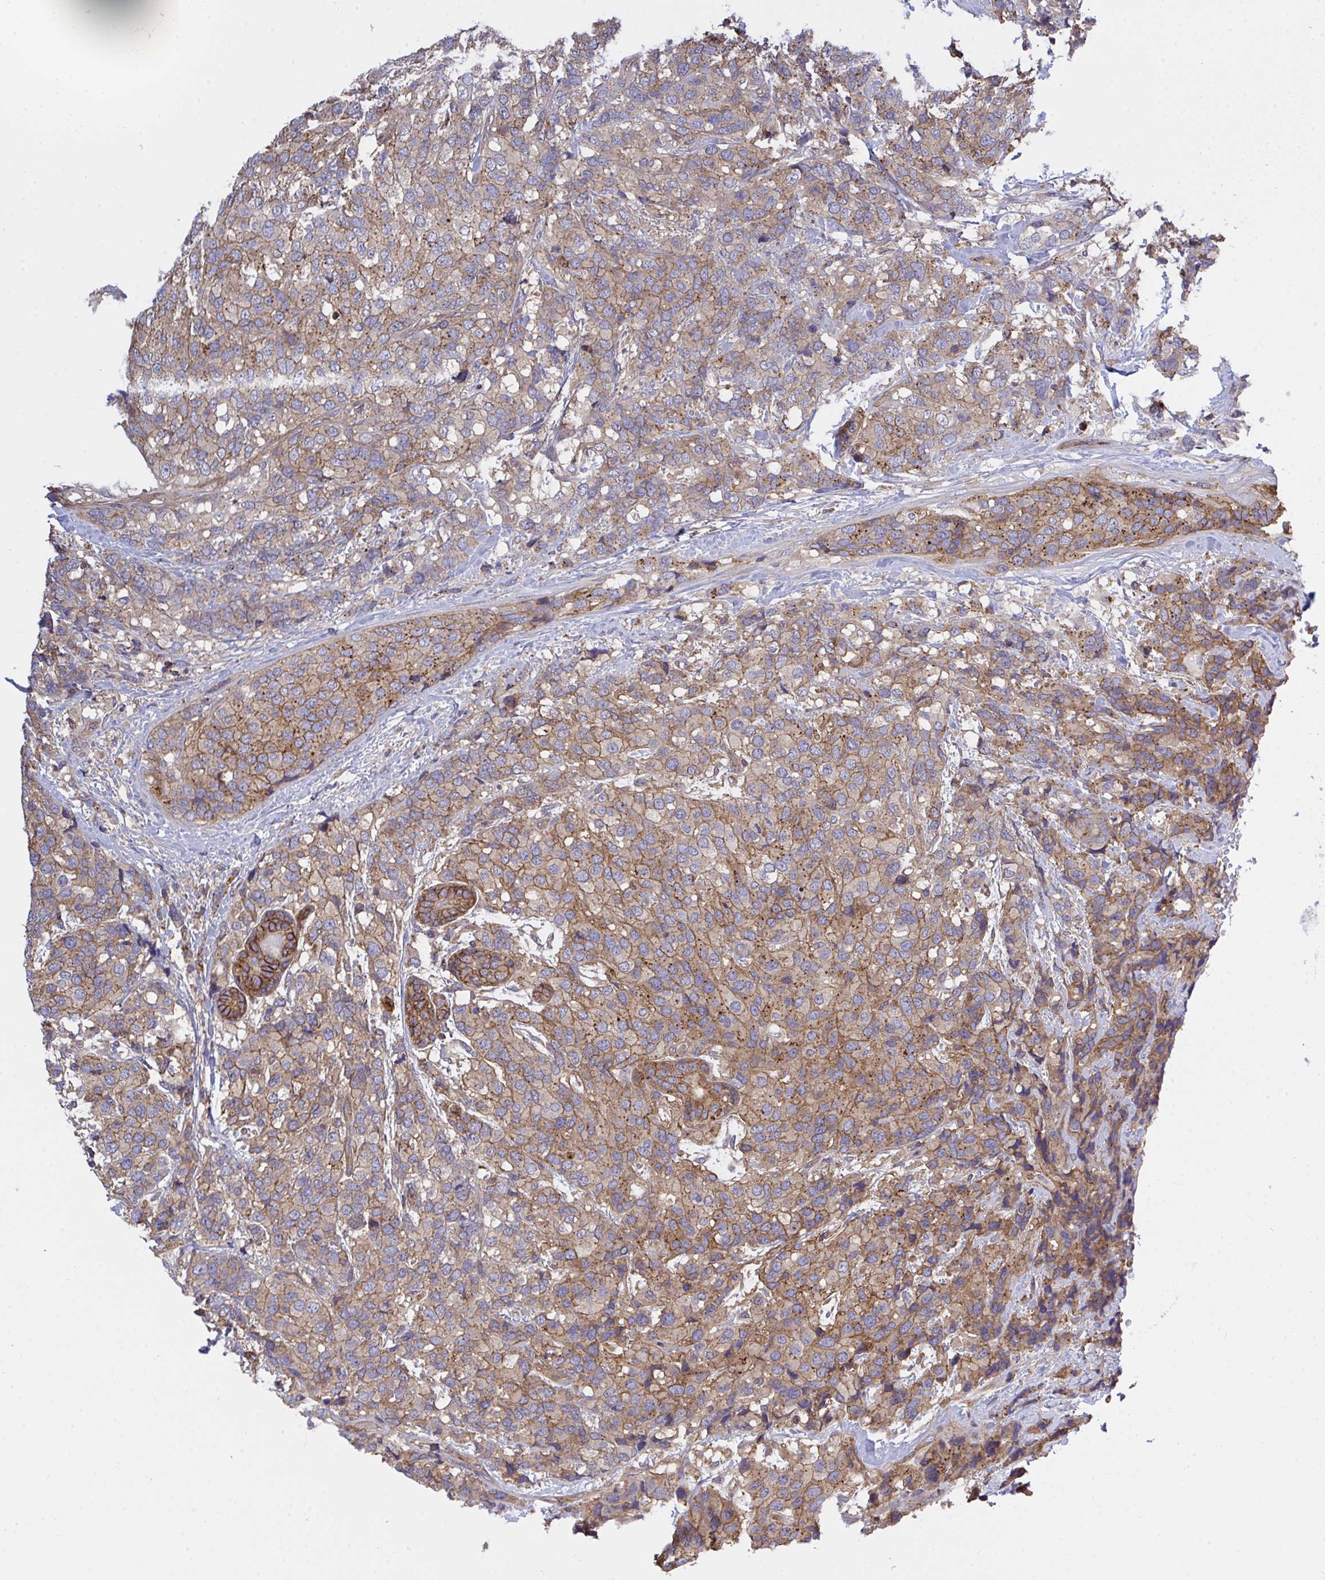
{"staining": {"intensity": "moderate", "quantity": ">75%", "location": "cytoplasmic/membranous"}, "tissue": "breast cancer", "cell_type": "Tumor cells", "image_type": "cancer", "snomed": [{"axis": "morphology", "description": "Lobular carcinoma"}, {"axis": "topography", "description": "Breast"}], "caption": "Approximately >75% of tumor cells in human breast cancer (lobular carcinoma) reveal moderate cytoplasmic/membranous protein staining as visualized by brown immunohistochemical staining.", "gene": "C4orf36", "patient": {"sex": "female", "age": 59}}